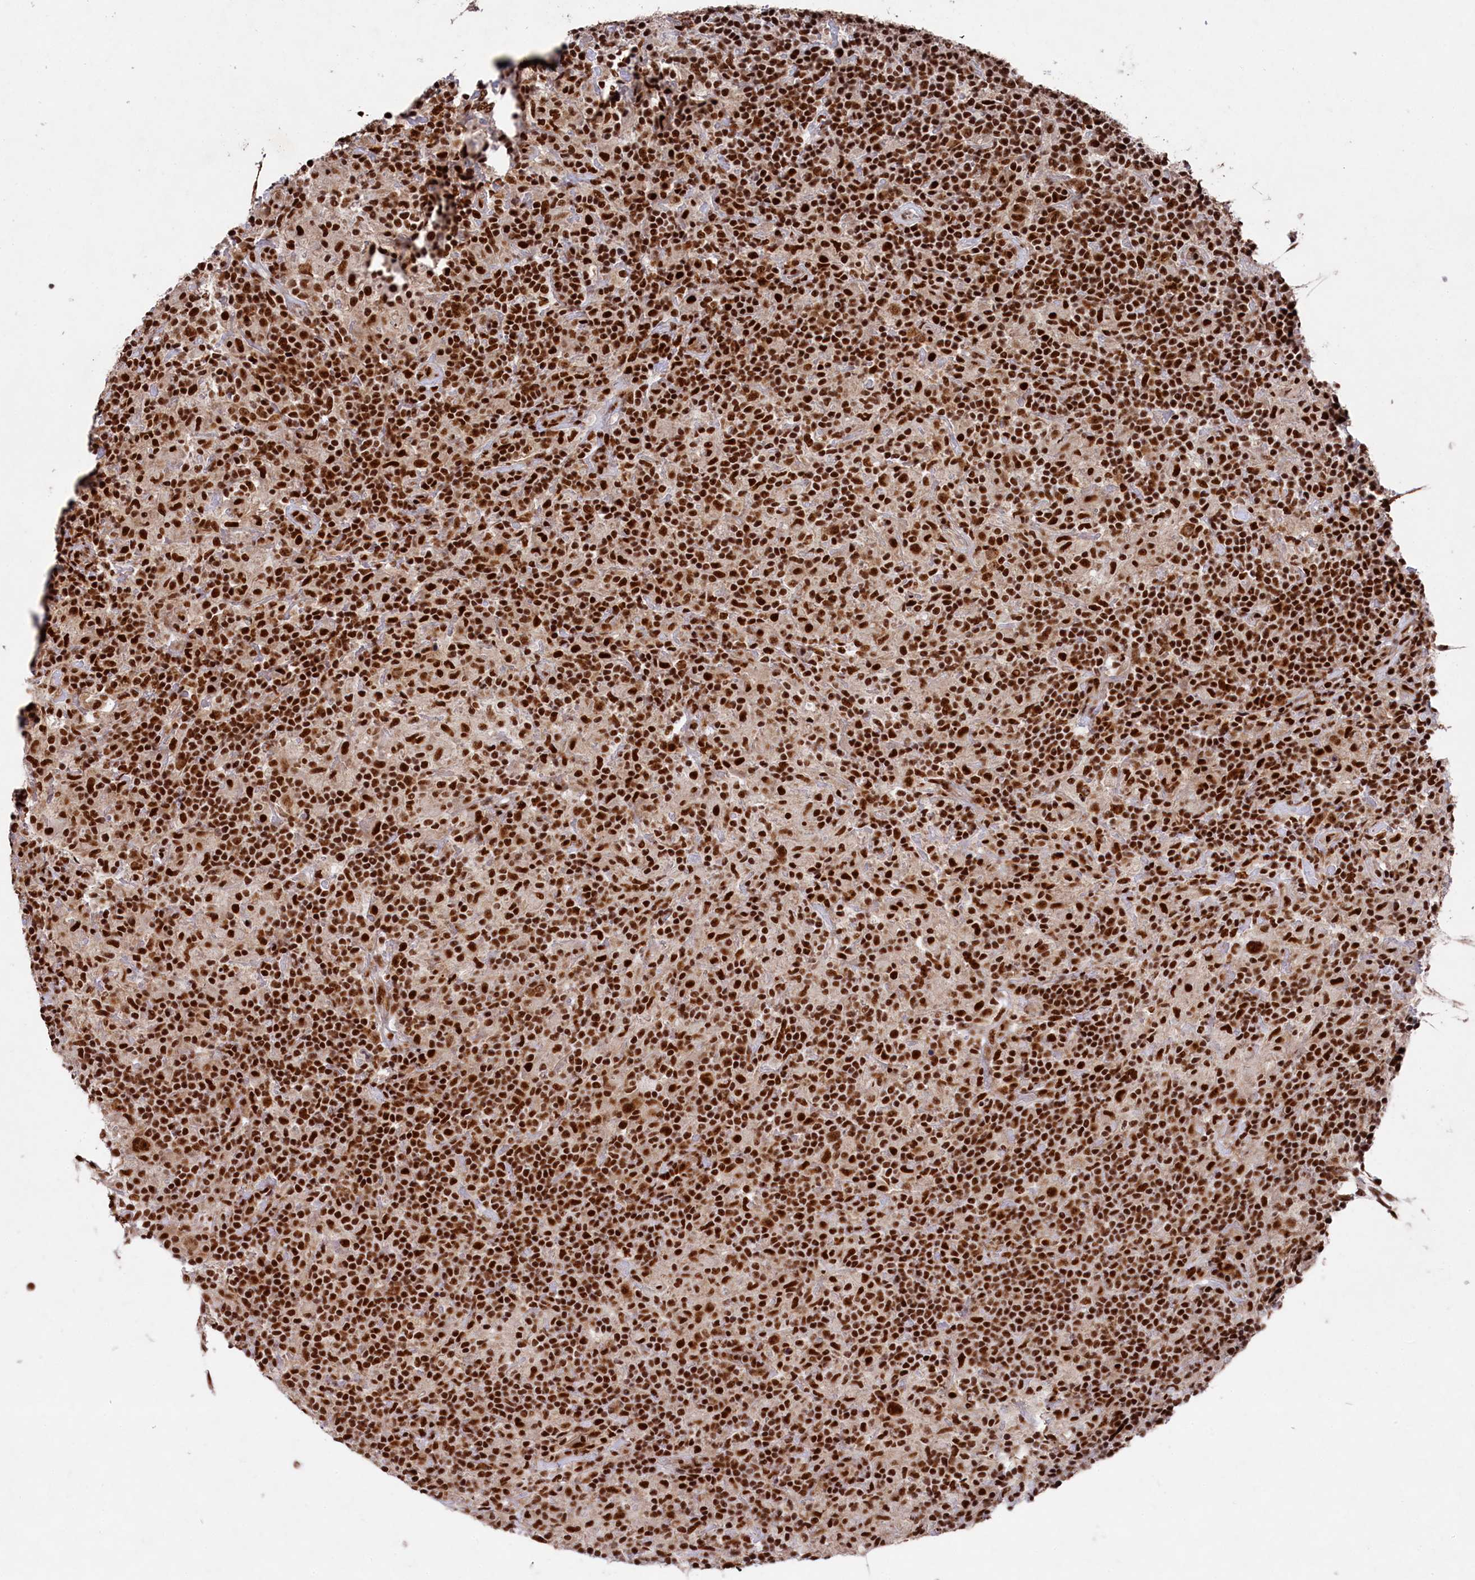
{"staining": {"intensity": "strong", "quantity": ">75%", "location": "nuclear"}, "tissue": "lymphoma", "cell_type": "Tumor cells", "image_type": "cancer", "snomed": [{"axis": "morphology", "description": "Hodgkin's disease, NOS"}, {"axis": "topography", "description": "Lymph node"}], "caption": "IHC of human Hodgkin's disease reveals high levels of strong nuclear positivity in about >75% of tumor cells.", "gene": "PRPF31", "patient": {"sex": "male", "age": 70}}